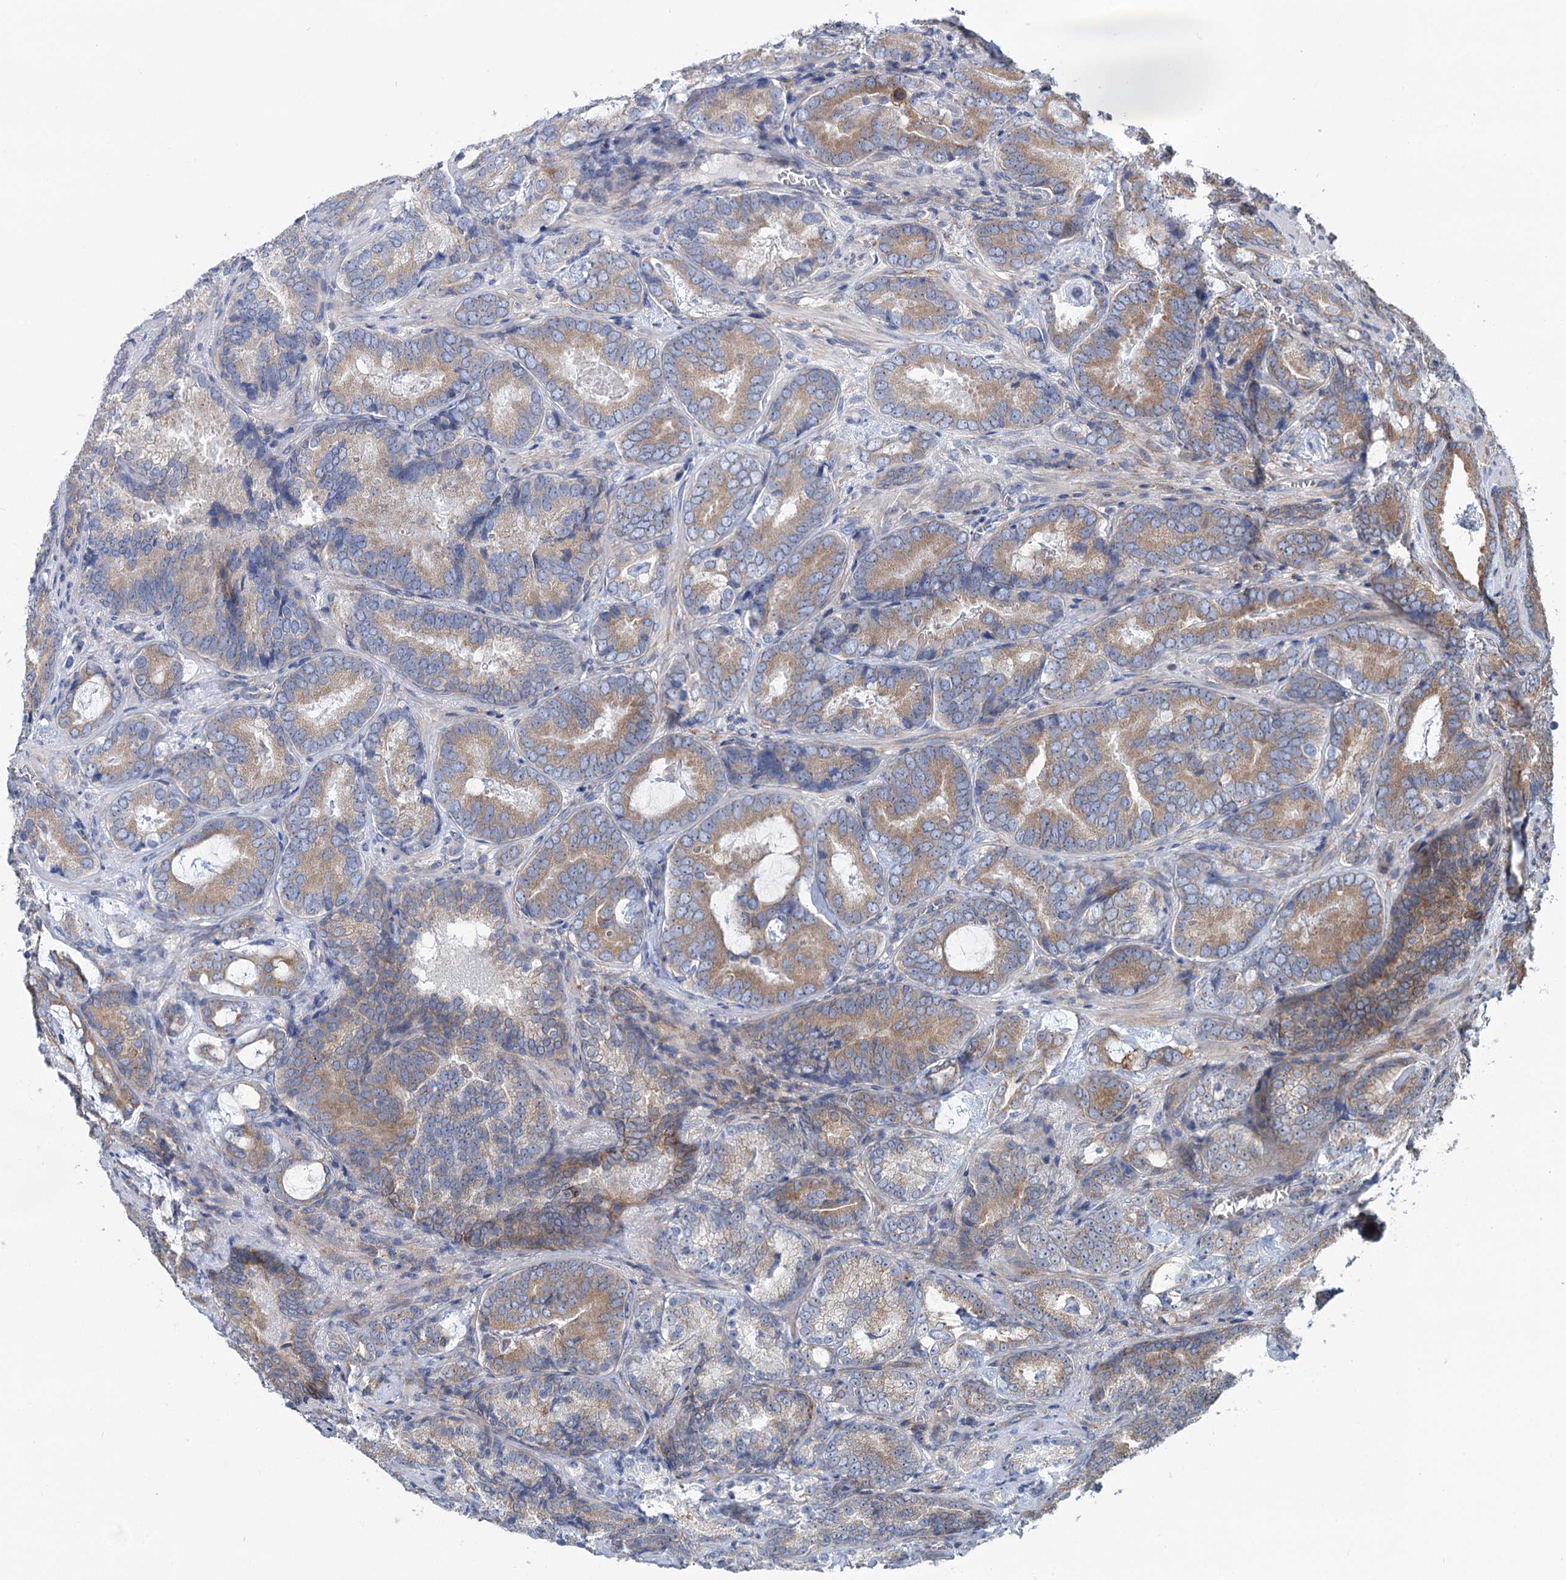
{"staining": {"intensity": "moderate", "quantity": ">75%", "location": "cytoplasmic/membranous"}, "tissue": "prostate cancer", "cell_type": "Tumor cells", "image_type": "cancer", "snomed": [{"axis": "morphology", "description": "Adenocarcinoma, Low grade"}, {"axis": "topography", "description": "Prostate"}], "caption": "Prostate adenocarcinoma (low-grade) stained for a protein exhibits moderate cytoplasmic/membranous positivity in tumor cells.", "gene": "PTDSS2", "patient": {"sex": "male", "age": 60}}